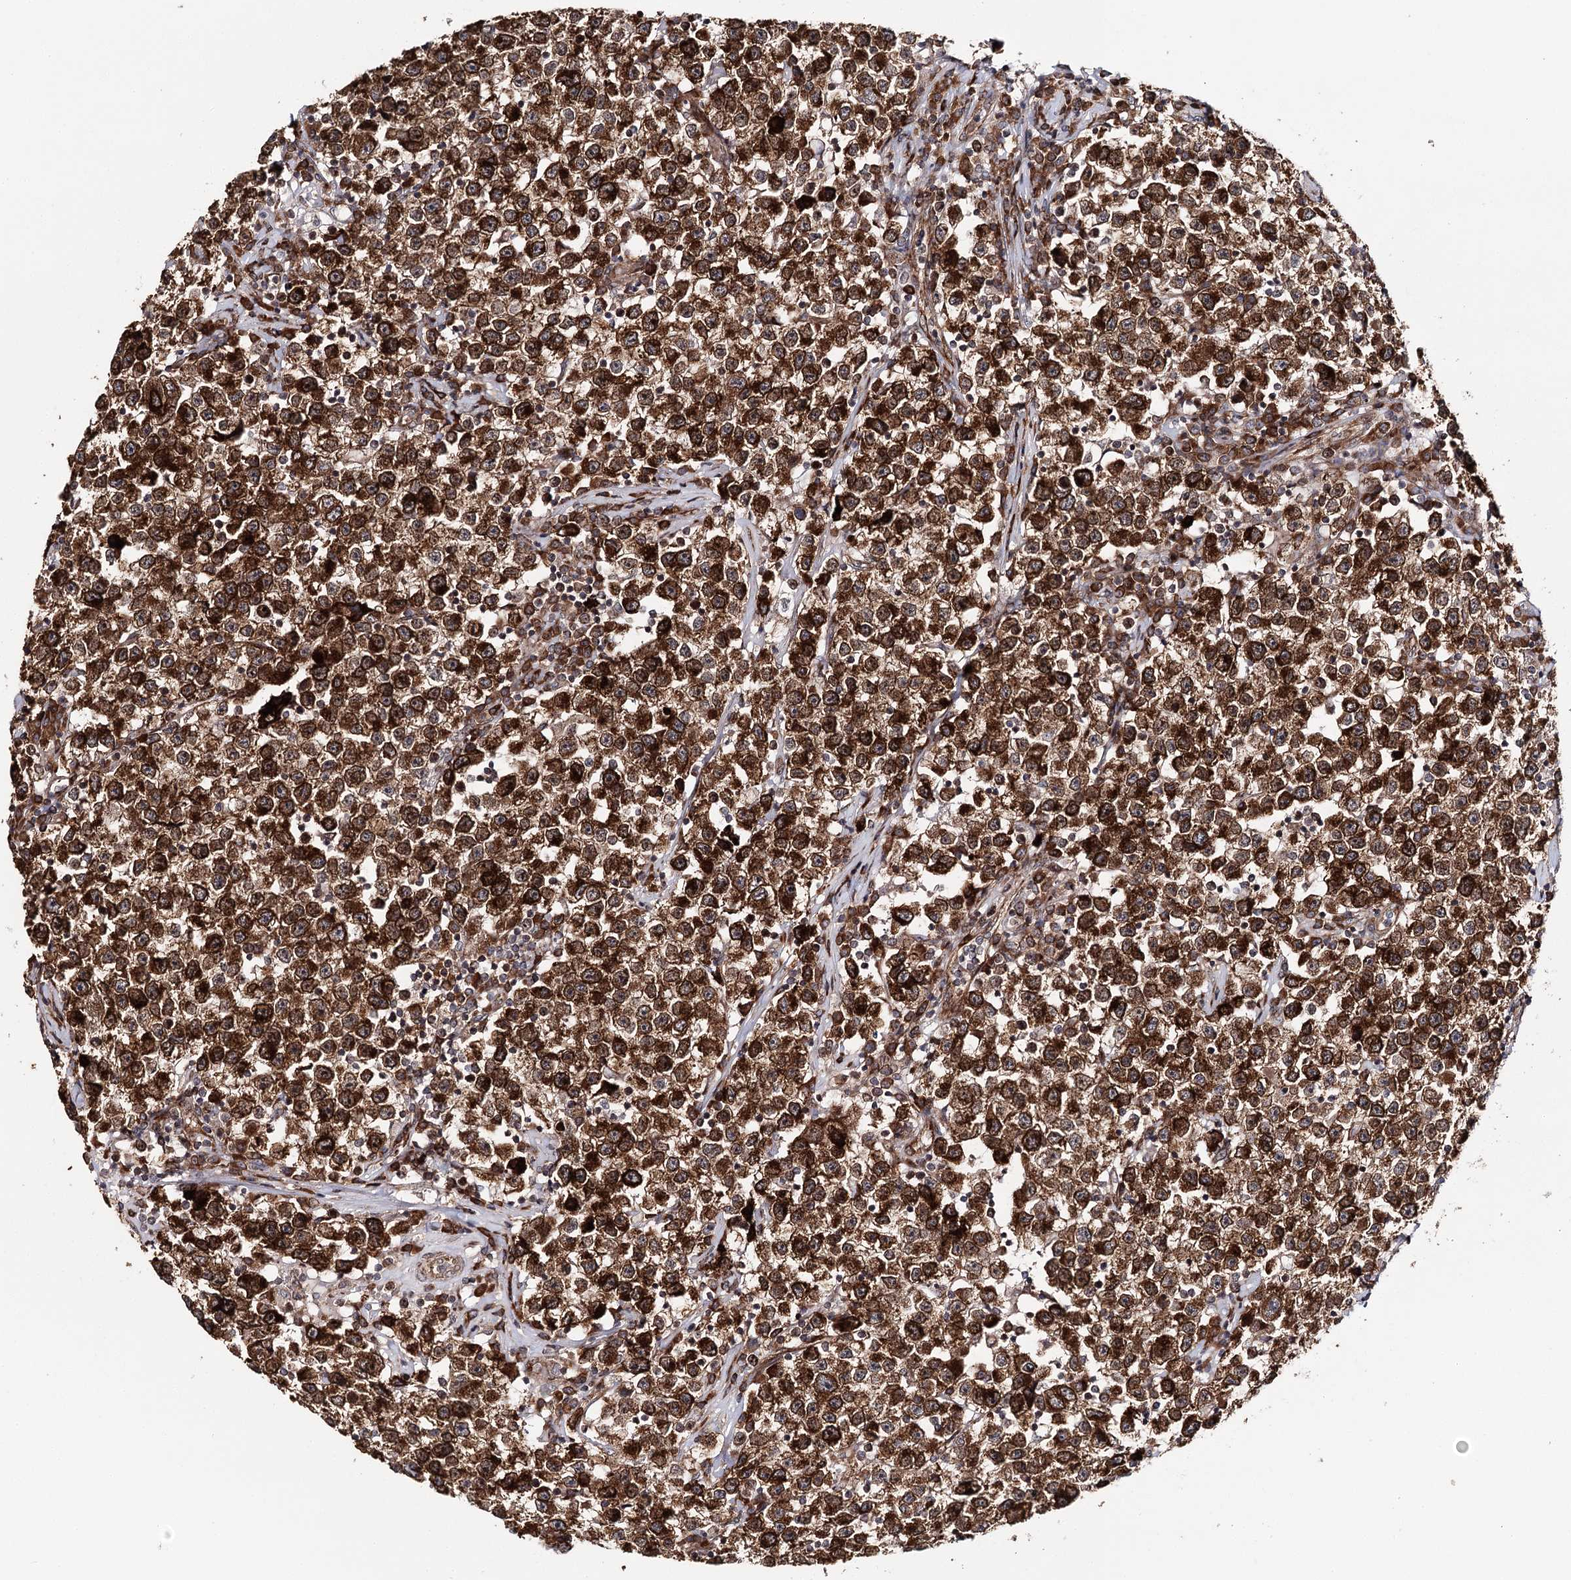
{"staining": {"intensity": "strong", "quantity": ">75%", "location": "cytoplasmic/membranous,nuclear"}, "tissue": "testis cancer", "cell_type": "Tumor cells", "image_type": "cancer", "snomed": [{"axis": "morphology", "description": "Seminoma, NOS"}, {"axis": "topography", "description": "Testis"}], "caption": "Protein staining of seminoma (testis) tissue displays strong cytoplasmic/membranous and nuclear positivity in approximately >75% of tumor cells. The staining was performed using DAB (3,3'-diaminobenzidine) to visualize the protein expression in brown, while the nuclei were stained in blue with hematoxylin (Magnification: 20x).", "gene": "MKNK1", "patient": {"sex": "male", "age": 22}}